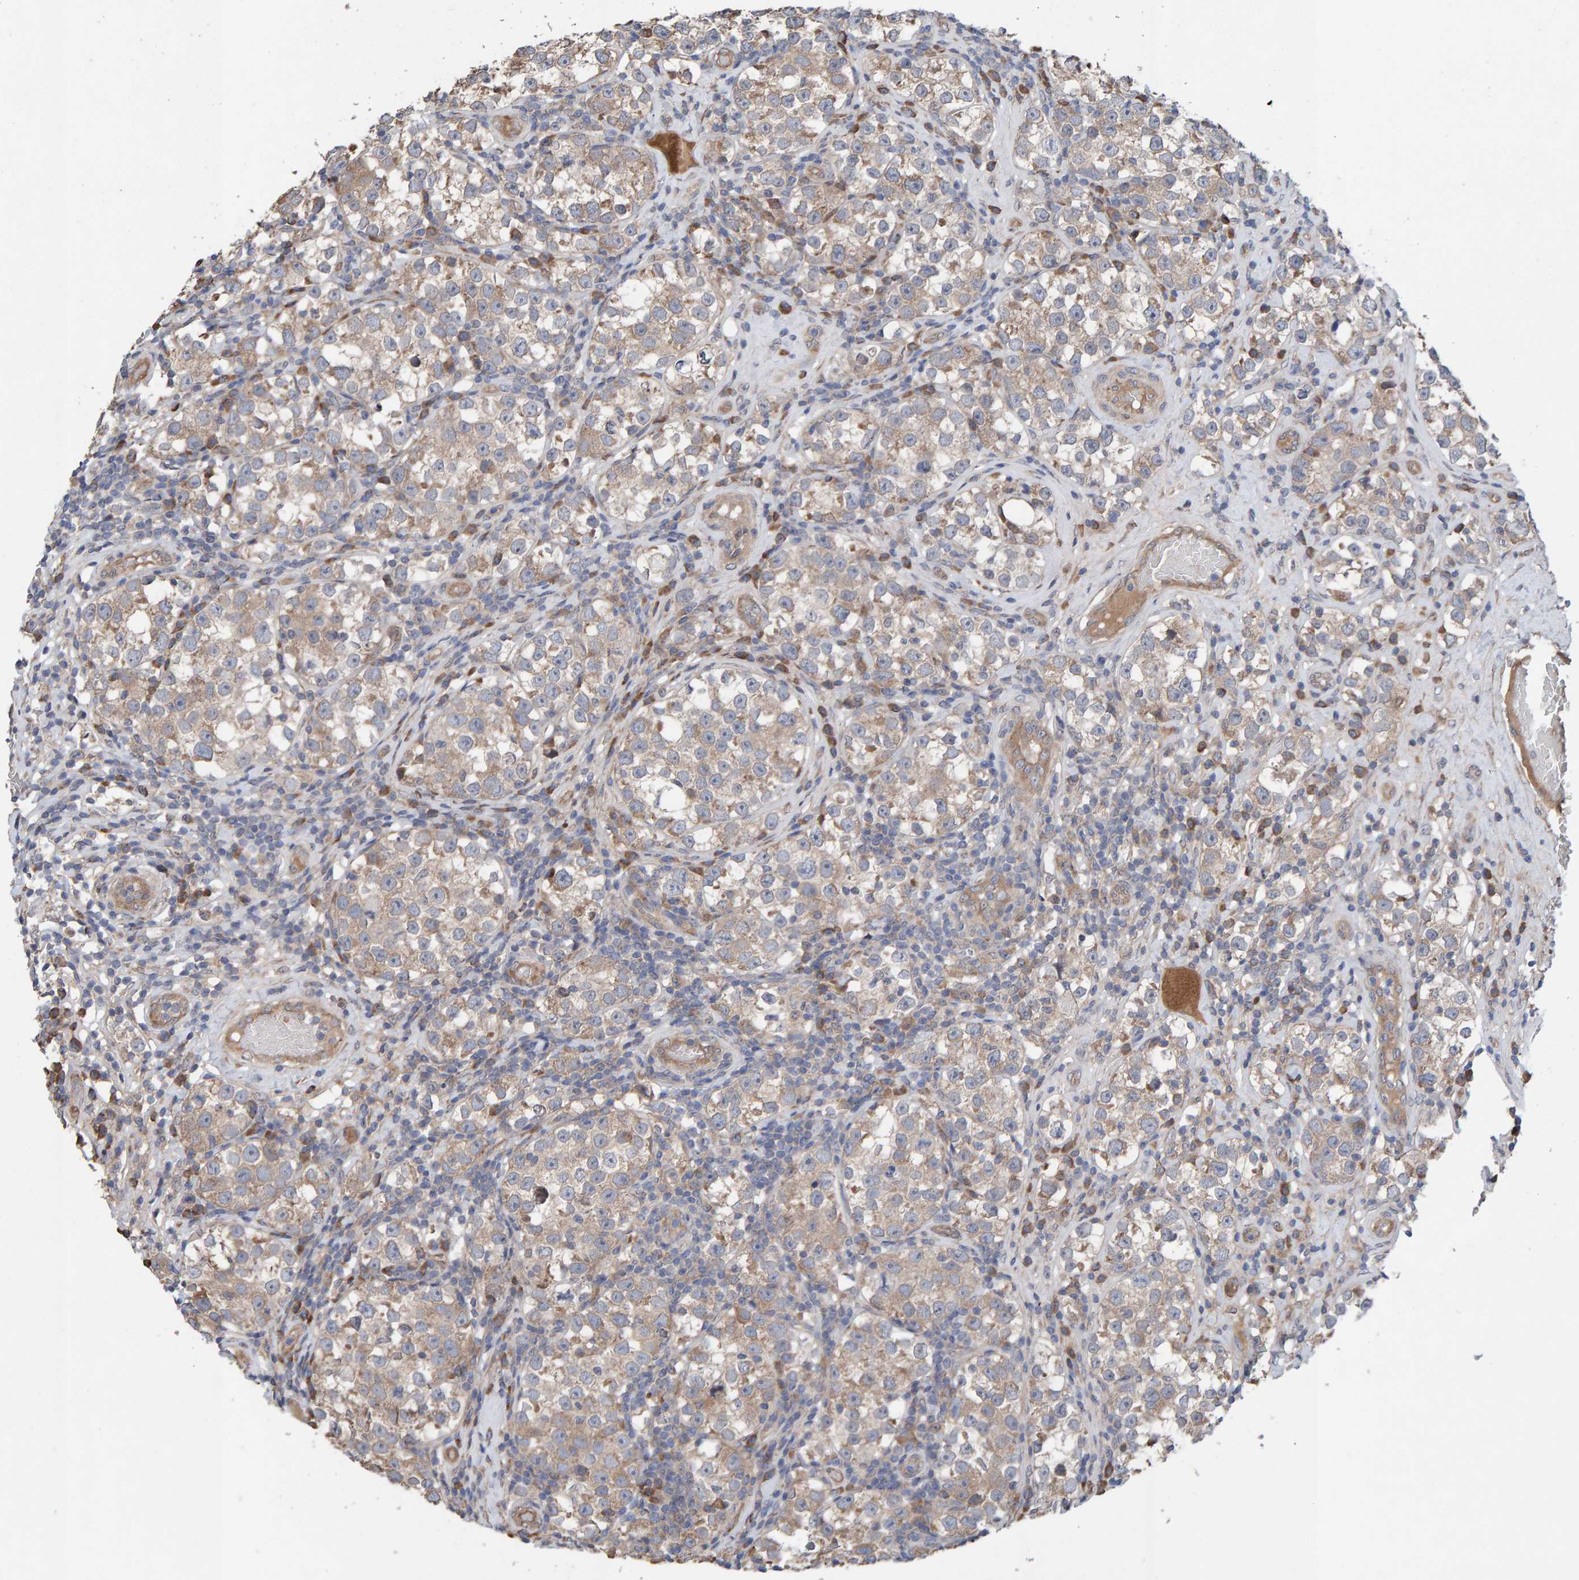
{"staining": {"intensity": "weak", "quantity": ">75%", "location": "cytoplasmic/membranous"}, "tissue": "testis cancer", "cell_type": "Tumor cells", "image_type": "cancer", "snomed": [{"axis": "morphology", "description": "Normal tissue, NOS"}, {"axis": "morphology", "description": "Seminoma, NOS"}, {"axis": "topography", "description": "Testis"}], "caption": "A high-resolution micrograph shows immunohistochemistry (IHC) staining of testis cancer (seminoma), which shows weak cytoplasmic/membranous expression in approximately >75% of tumor cells. The staining was performed using DAB (3,3'-diaminobenzidine) to visualize the protein expression in brown, while the nuclei were stained in blue with hematoxylin (Magnification: 20x).", "gene": "LRSAM1", "patient": {"sex": "male", "age": 43}}